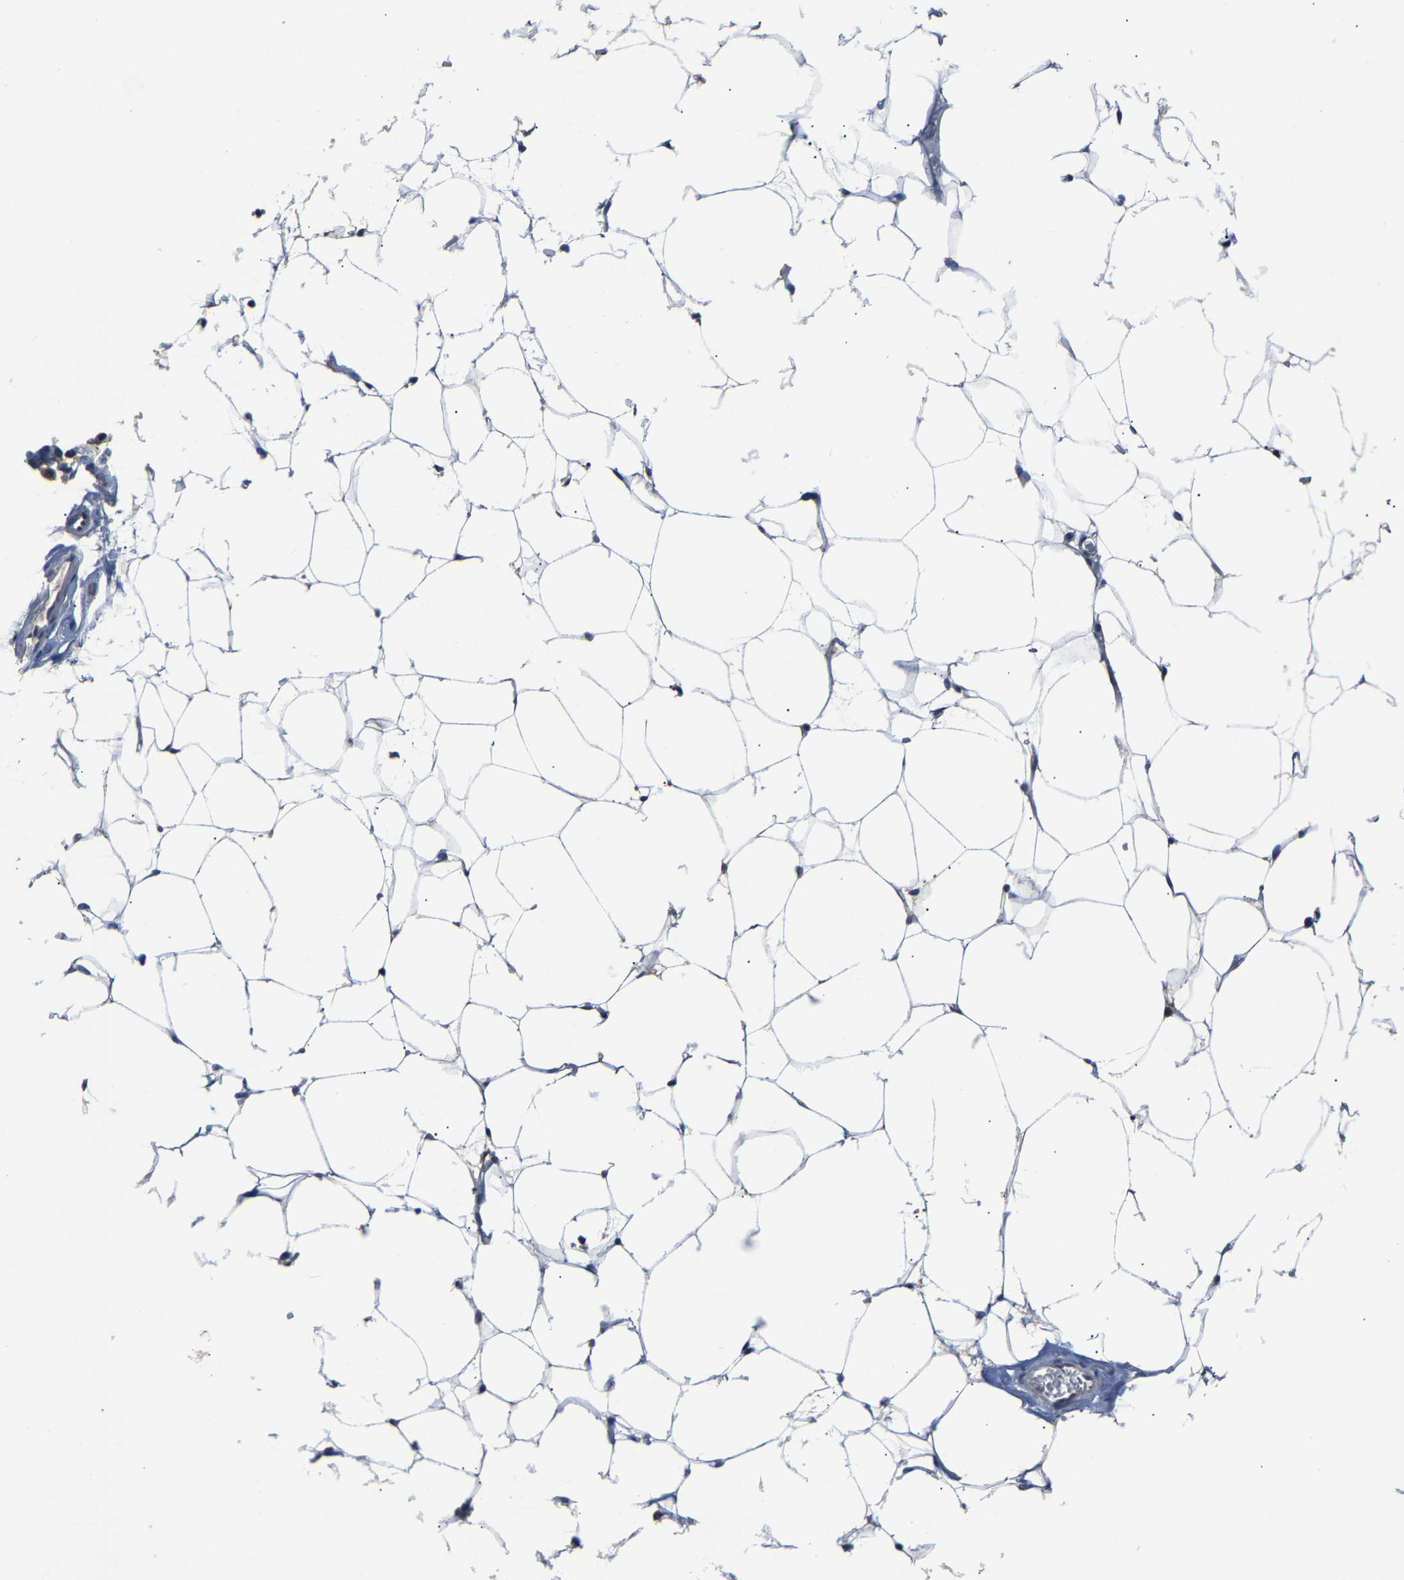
{"staining": {"intensity": "negative", "quantity": "none", "location": "none"}, "tissue": "adipose tissue", "cell_type": "Adipocytes", "image_type": "normal", "snomed": [{"axis": "morphology", "description": "Normal tissue, NOS"}, {"axis": "topography", "description": "Breast"}, {"axis": "topography", "description": "Soft tissue"}], "caption": "Immunohistochemistry photomicrograph of benign adipose tissue: adipose tissue stained with DAB (3,3'-diaminobenzidine) exhibits no significant protein staining in adipocytes.", "gene": "ABCC9", "patient": {"sex": "female", "age": 75}}